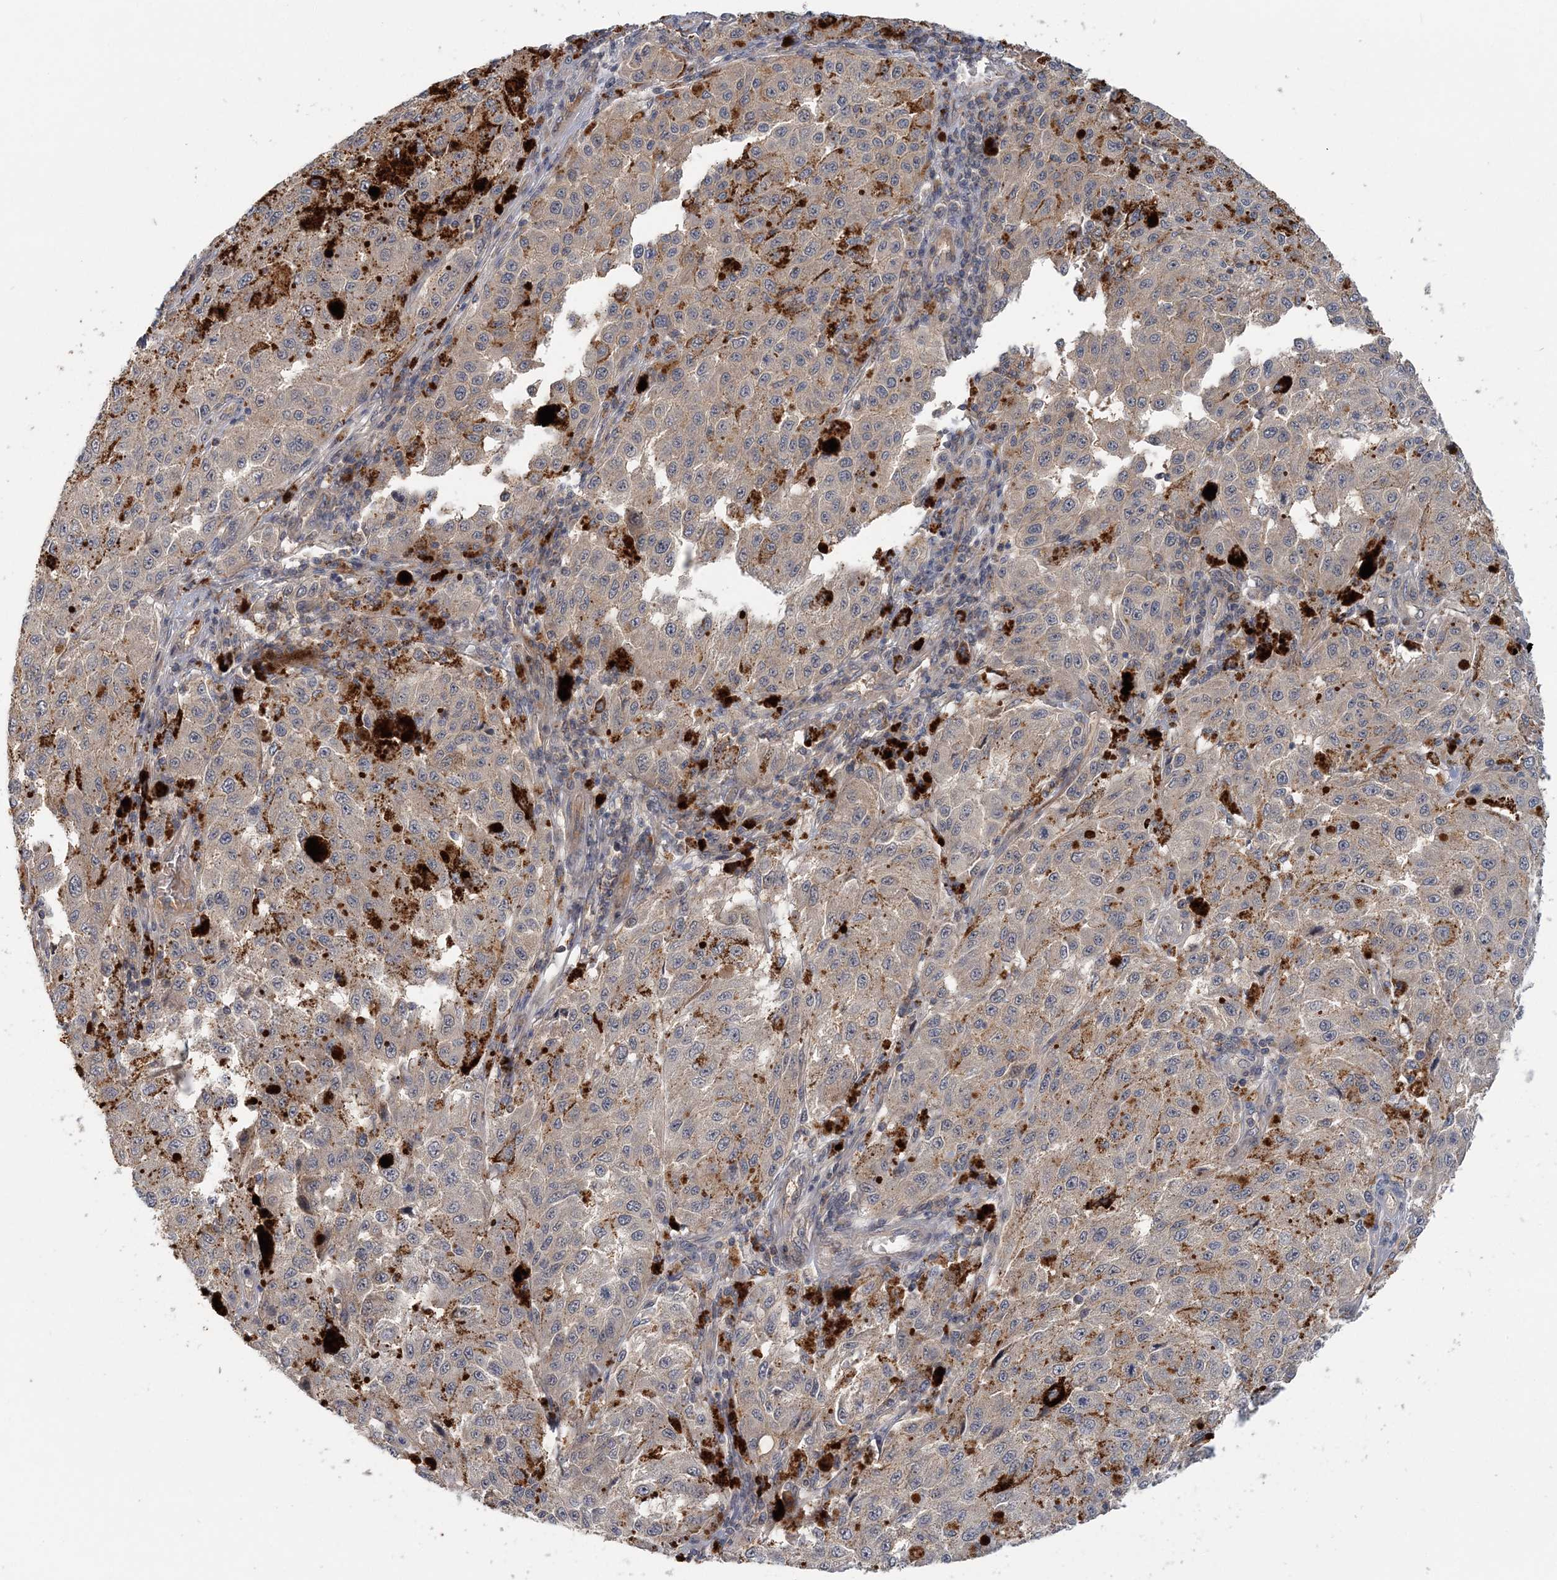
{"staining": {"intensity": "weak", "quantity": "<25%", "location": "cytoplasmic/membranous"}, "tissue": "melanoma", "cell_type": "Tumor cells", "image_type": "cancer", "snomed": [{"axis": "morphology", "description": "Malignant melanoma, NOS"}, {"axis": "topography", "description": "Skin"}], "caption": "Immunohistochemical staining of human malignant melanoma displays no significant expression in tumor cells.", "gene": "RNF25", "patient": {"sex": "female", "age": 64}}